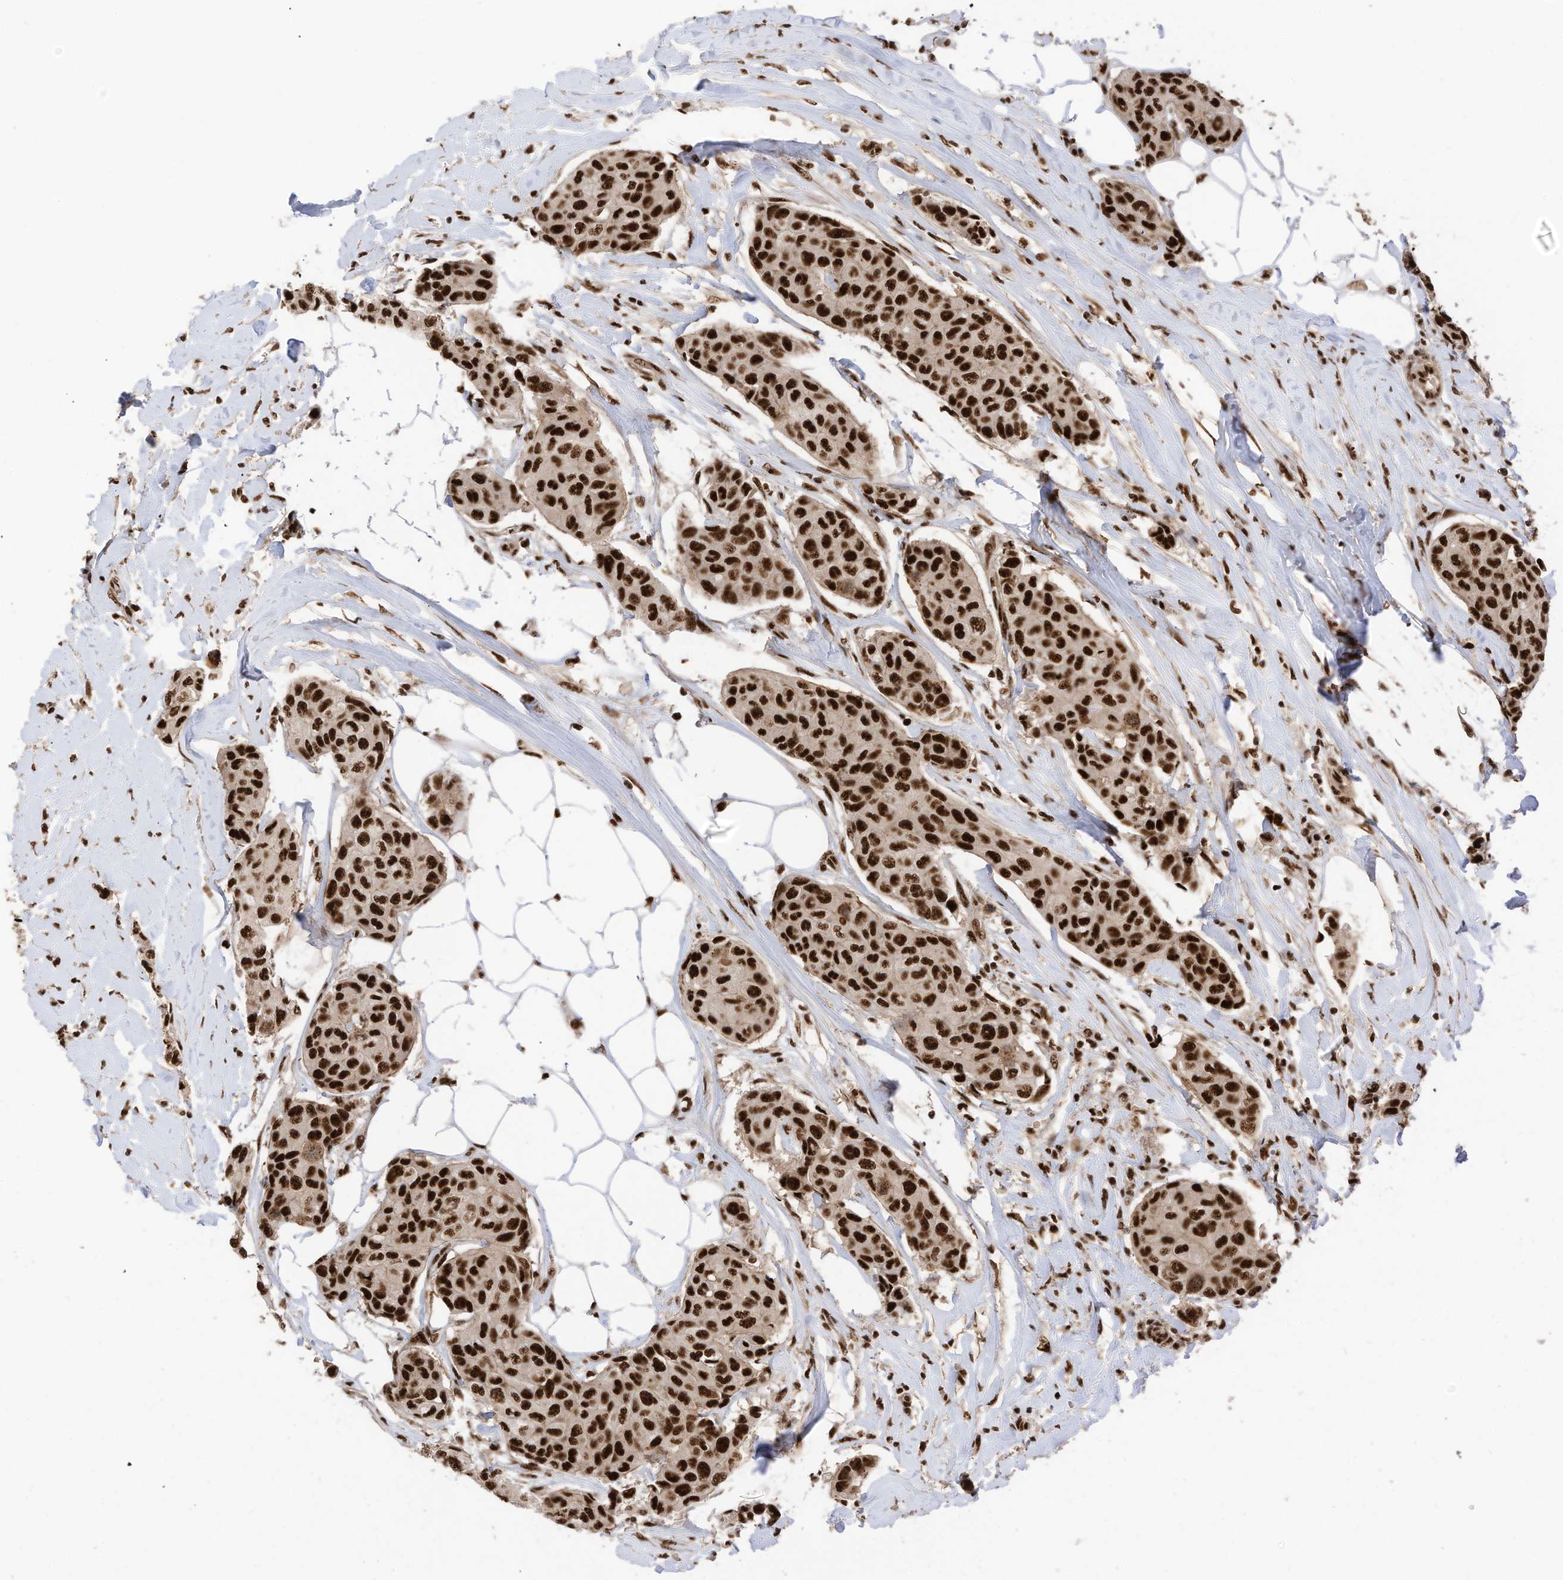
{"staining": {"intensity": "strong", "quantity": ">75%", "location": "nuclear"}, "tissue": "breast cancer", "cell_type": "Tumor cells", "image_type": "cancer", "snomed": [{"axis": "morphology", "description": "Duct carcinoma"}, {"axis": "topography", "description": "Breast"}], "caption": "A brown stain highlights strong nuclear staining of a protein in breast cancer (infiltrating ductal carcinoma) tumor cells.", "gene": "SF3A3", "patient": {"sex": "female", "age": 80}}